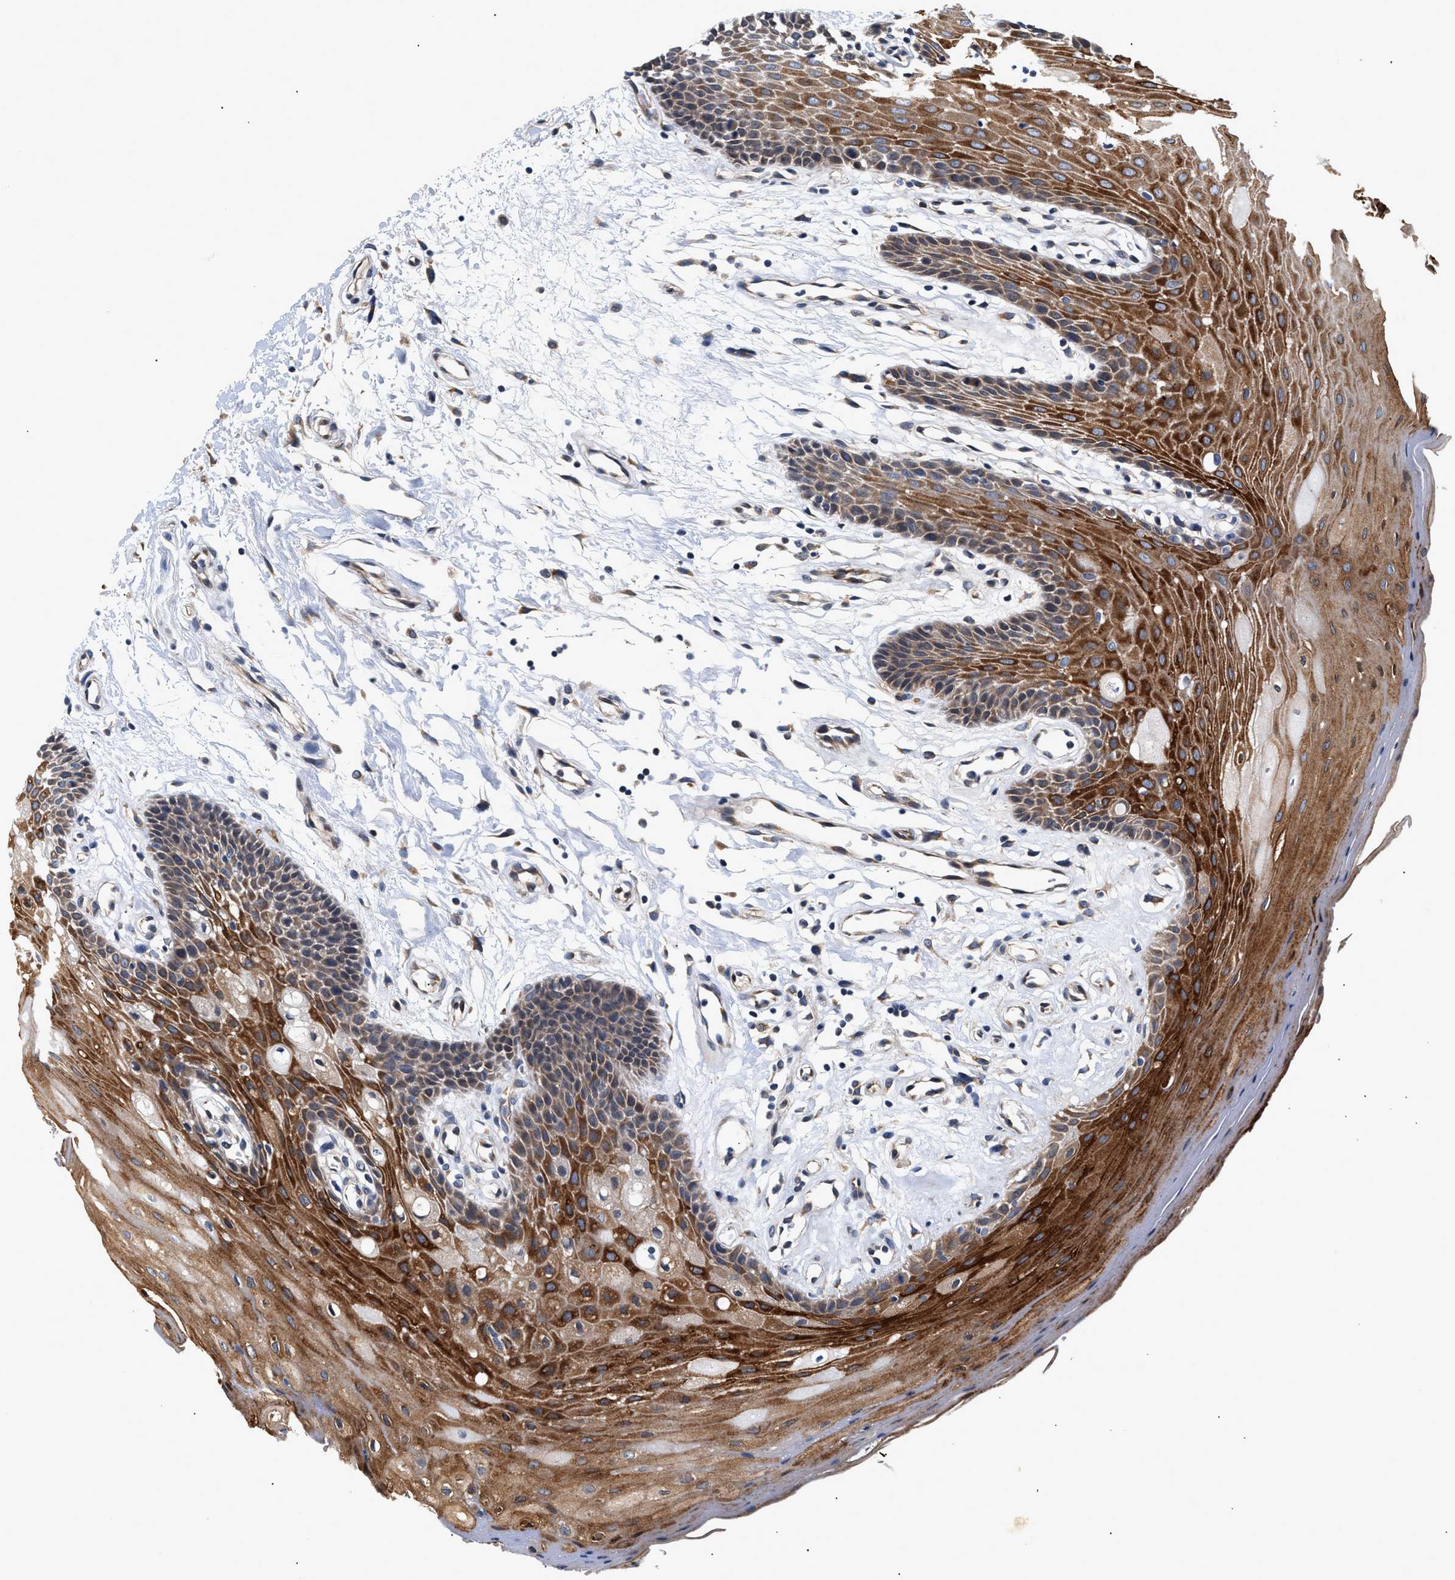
{"staining": {"intensity": "strong", "quantity": ">75%", "location": "cytoplasmic/membranous"}, "tissue": "oral mucosa", "cell_type": "Squamous epithelial cells", "image_type": "normal", "snomed": [{"axis": "morphology", "description": "Normal tissue, NOS"}, {"axis": "morphology", "description": "Squamous cell carcinoma, NOS"}, {"axis": "topography", "description": "Oral tissue"}, {"axis": "topography", "description": "Head-Neck"}], "caption": "Immunohistochemical staining of normal human oral mucosa reveals high levels of strong cytoplasmic/membranous positivity in approximately >75% of squamous epithelial cells.", "gene": "IFT74", "patient": {"sex": "male", "age": 71}}